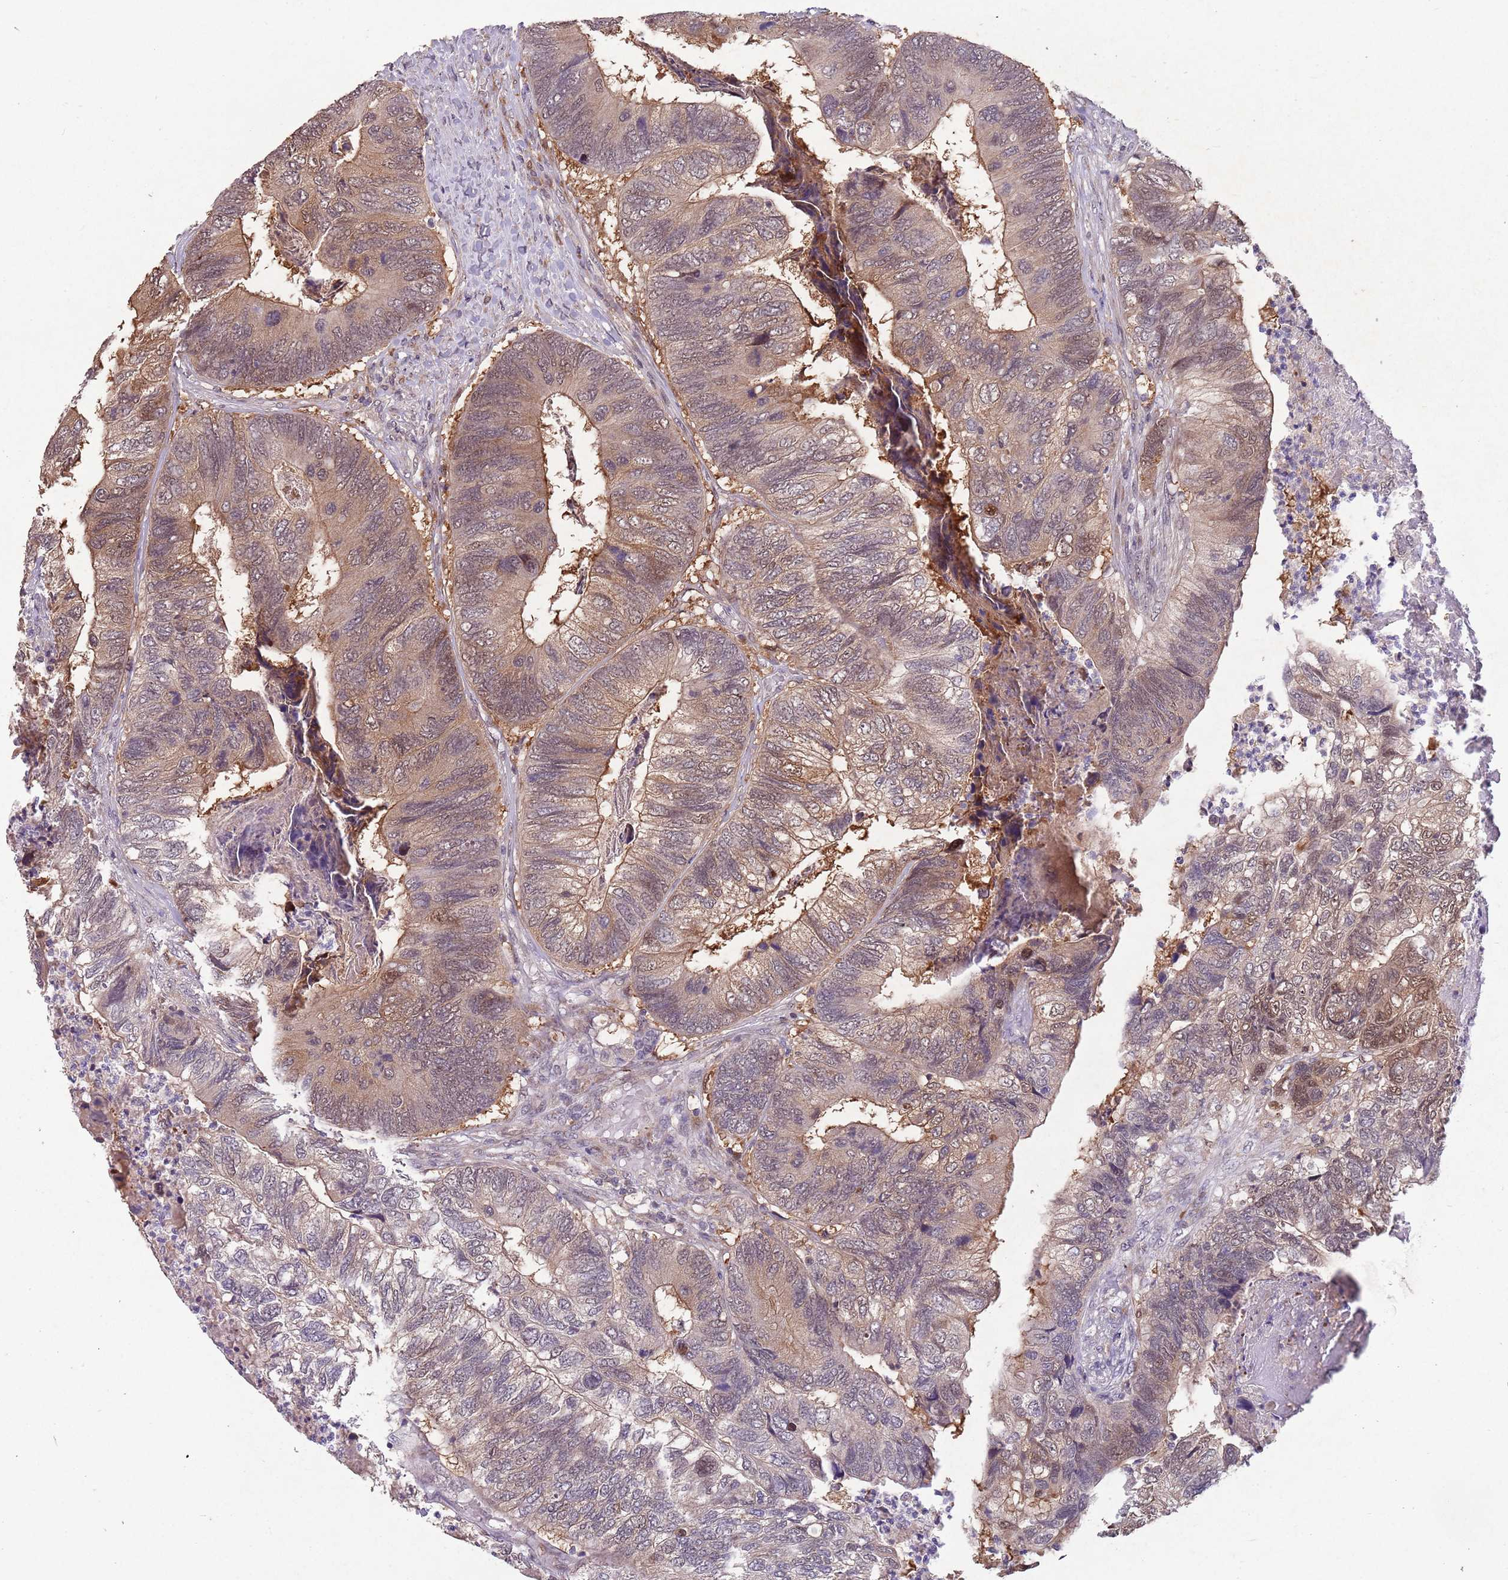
{"staining": {"intensity": "moderate", "quantity": "25%-75%", "location": "cytoplasmic/membranous,nuclear"}, "tissue": "colorectal cancer", "cell_type": "Tumor cells", "image_type": "cancer", "snomed": [{"axis": "morphology", "description": "Adenocarcinoma, NOS"}, {"axis": "topography", "description": "Colon"}], "caption": "Immunohistochemistry (IHC) staining of adenocarcinoma (colorectal), which shows medium levels of moderate cytoplasmic/membranous and nuclear expression in approximately 25%-75% of tumor cells indicating moderate cytoplasmic/membranous and nuclear protein expression. The staining was performed using DAB (brown) for protein detection and nuclei were counterstained in hematoxylin (blue).", "gene": "ZNF639", "patient": {"sex": "female", "age": 67}}